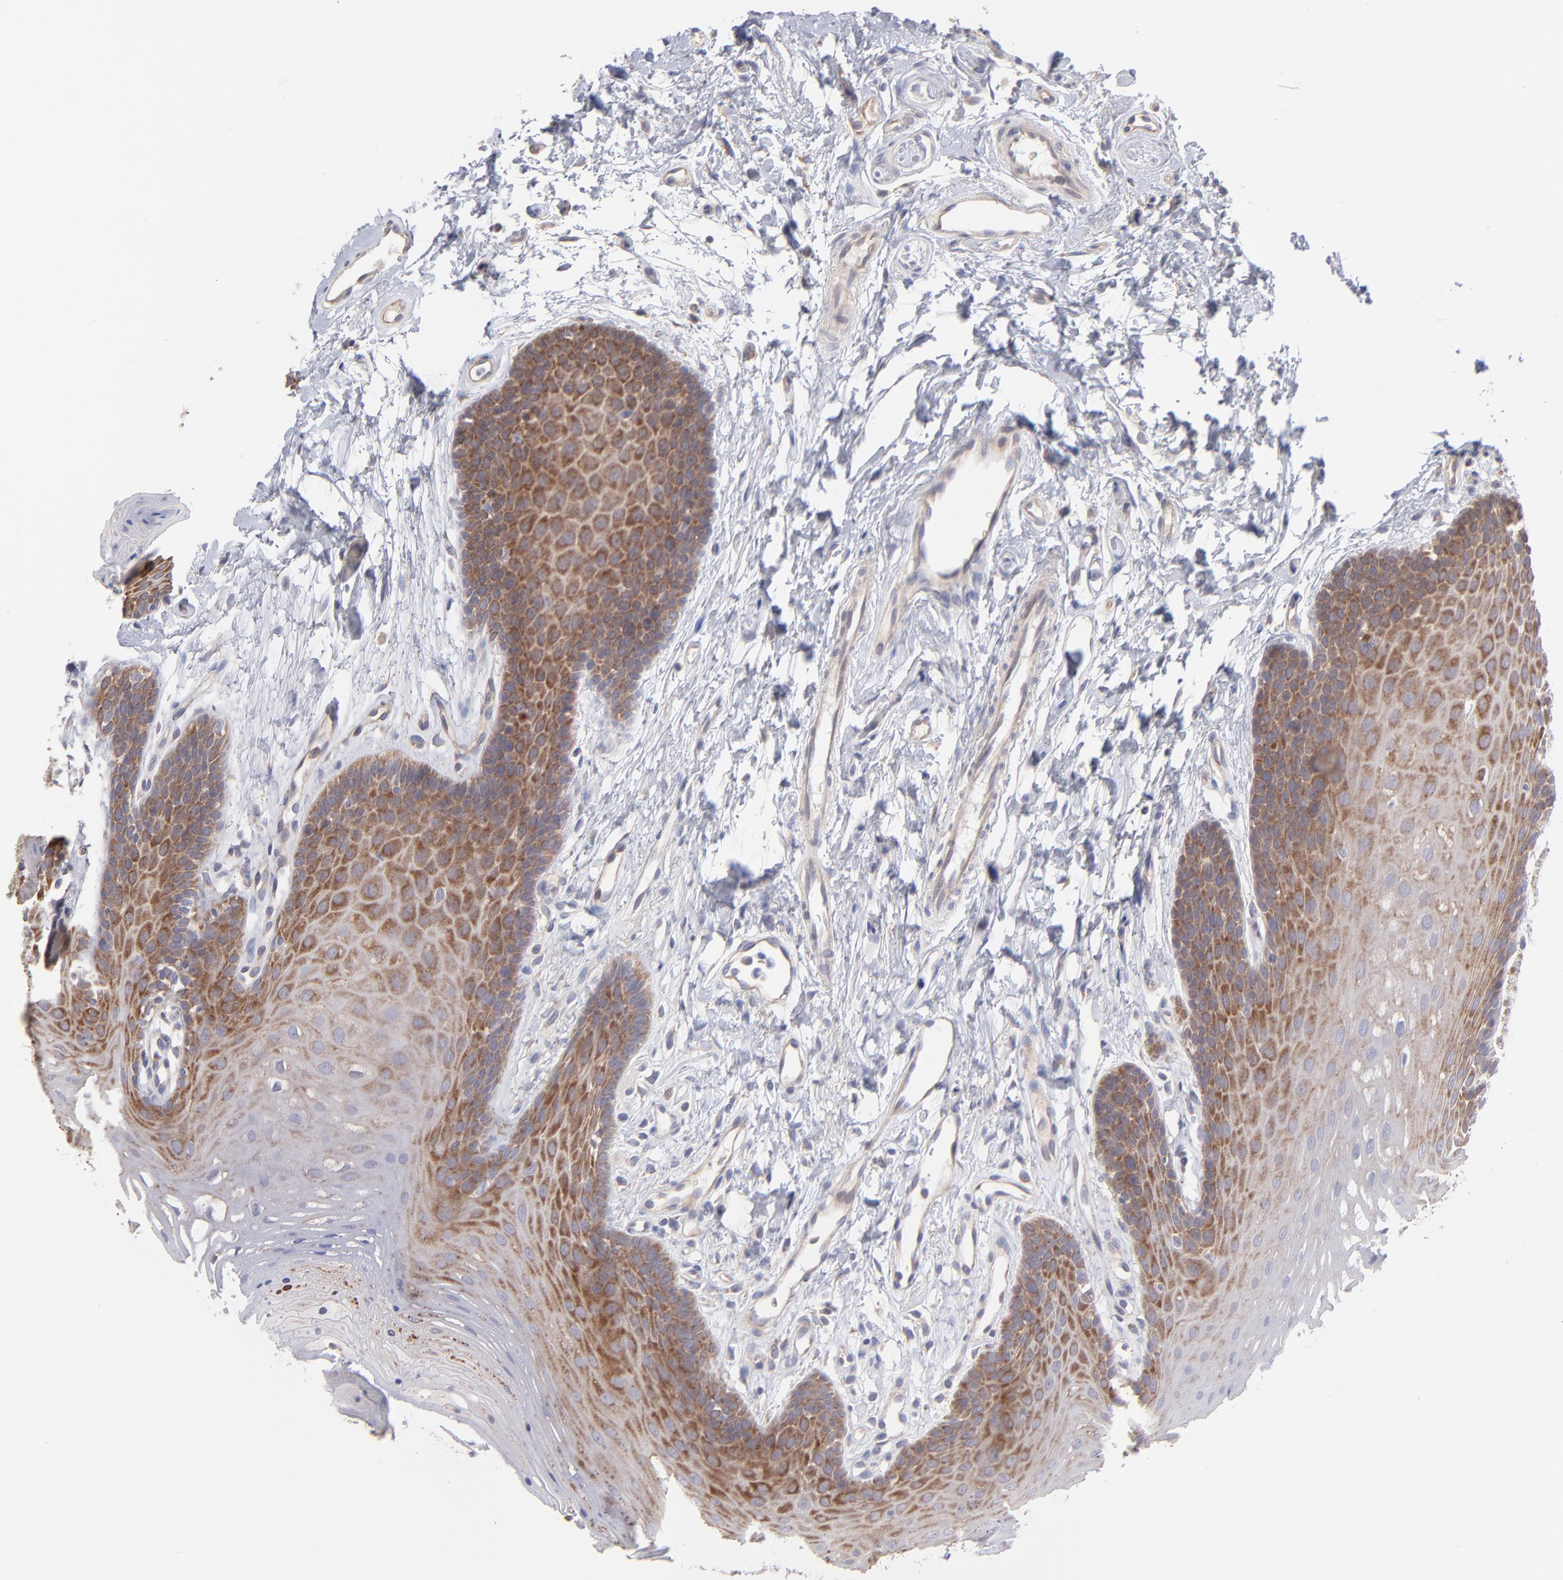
{"staining": {"intensity": "moderate", "quantity": "25%-75%", "location": "cytoplasmic/membranous"}, "tissue": "oral mucosa", "cell_type": "Squamous epithelial cells", "image_type": "normal", "snomed": [{"axis": "morphology", "description": "Normal tissue, NOS"}, {"axis": "topography", "description": "Oral tissue"}], "caption": "A high-resolution histopathology image shows immunohistochemistry (IHC) staining of unremarkable oral mucosa, which demonstrates moderate cytoplasmic/membranous expression in about 25%-75% of squamous epithelial cells. Using DAB (brown) and hematoxylin (blue) stains, captured at high magnification using brightfield microscopy.", "gene": "RPLP0", "patient": {"sex": "male", "age": 62}}